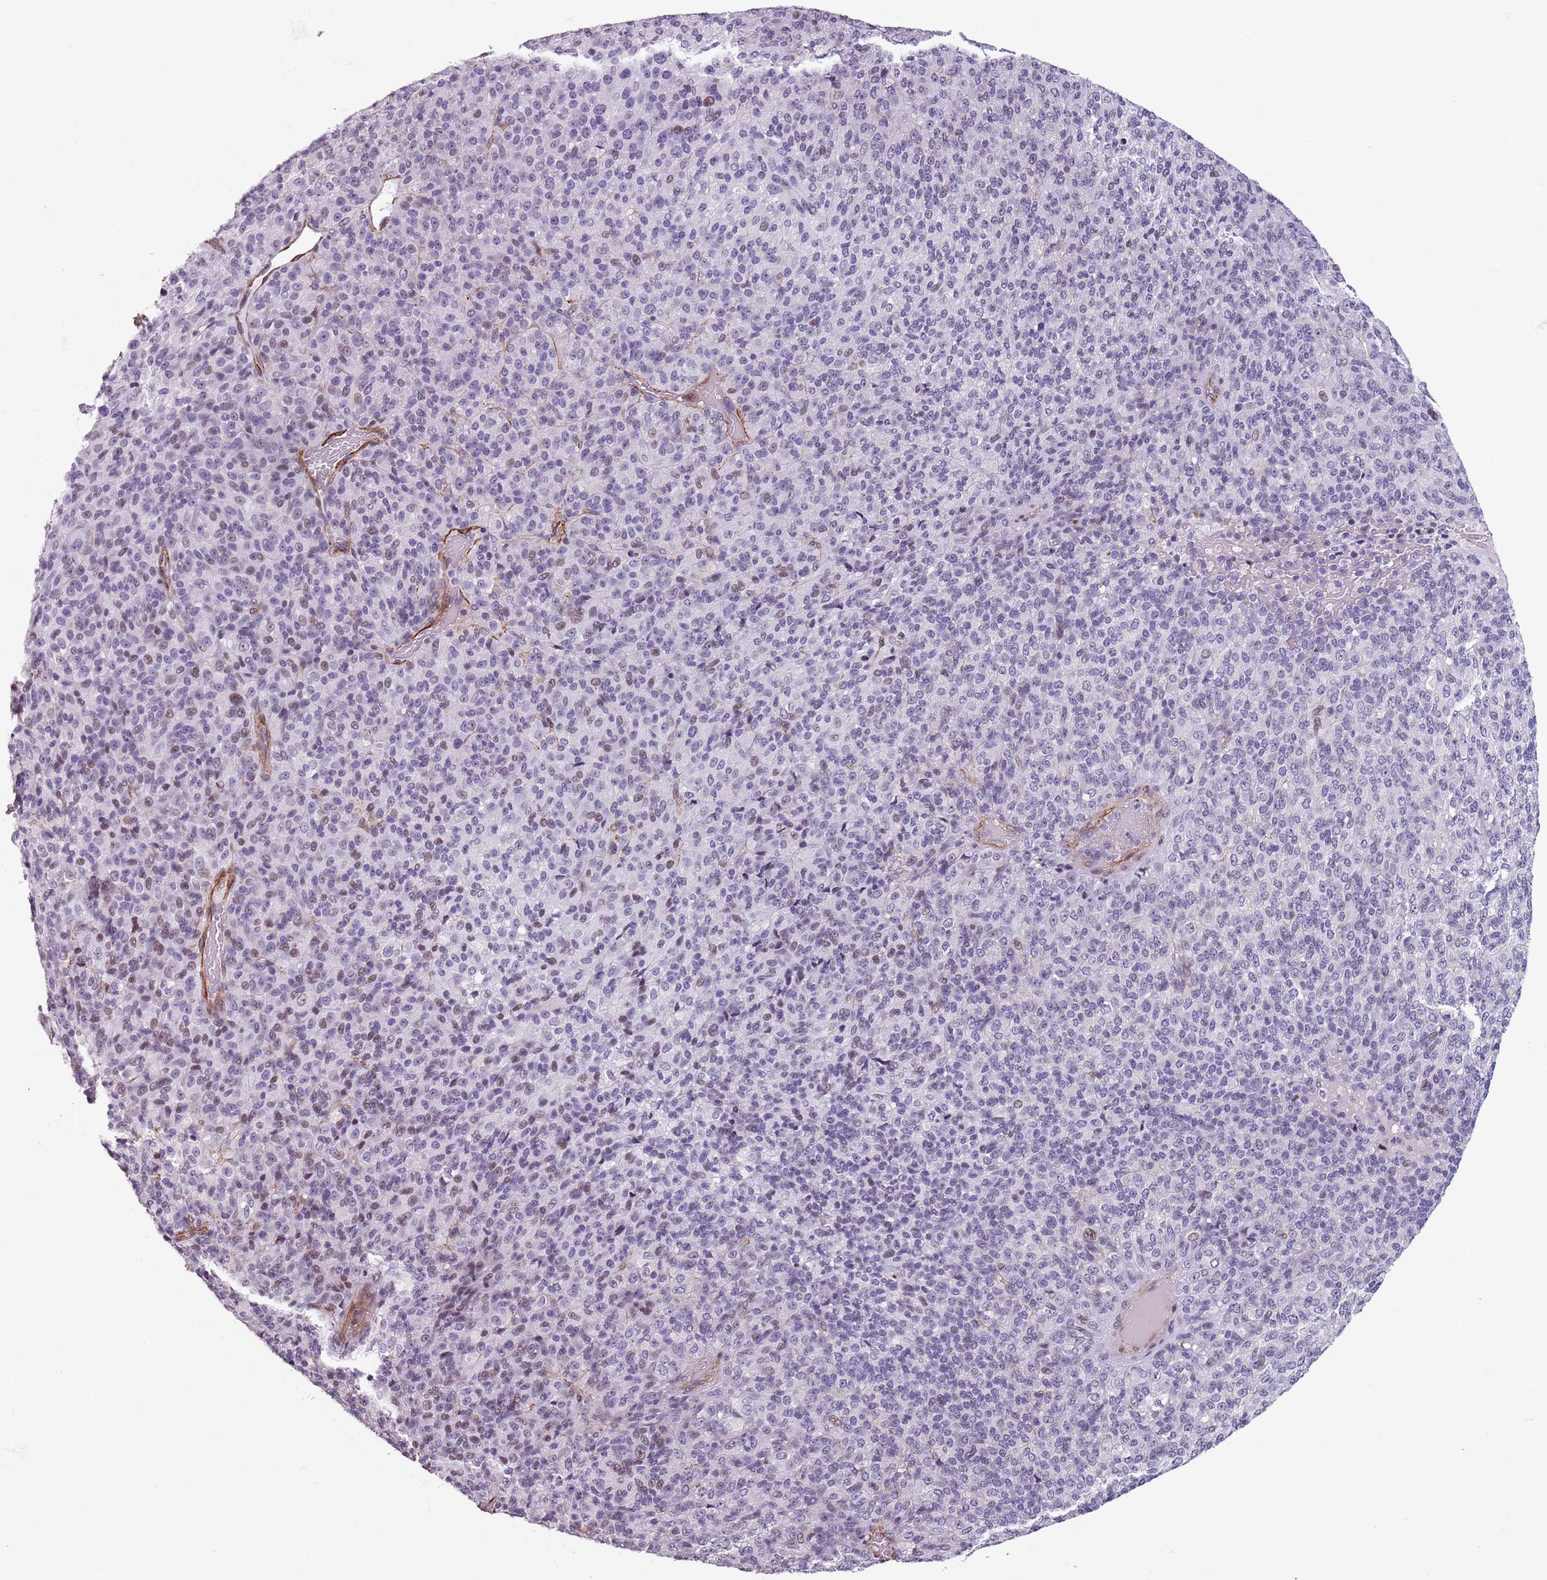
{"staining": {"intensity": "negative", "quantity": "none", "location": "none"}, "tissue": "melanoma", "cell_type": "Tumor cells", "image_type": "cancer", "snomed": [{"axis": "morphology", "description": "Malignant melanoma, Metastatic site"}, {"axis": "topography", "description": "Brain"}], "caption": "Human malignant melanoma (metastatic site) stained for a protein using immunohistochemistry (IHC) reveals no expression in tumor cells.", "gene": "TMC4", "patient": {"sex": "female", "age": 56}}